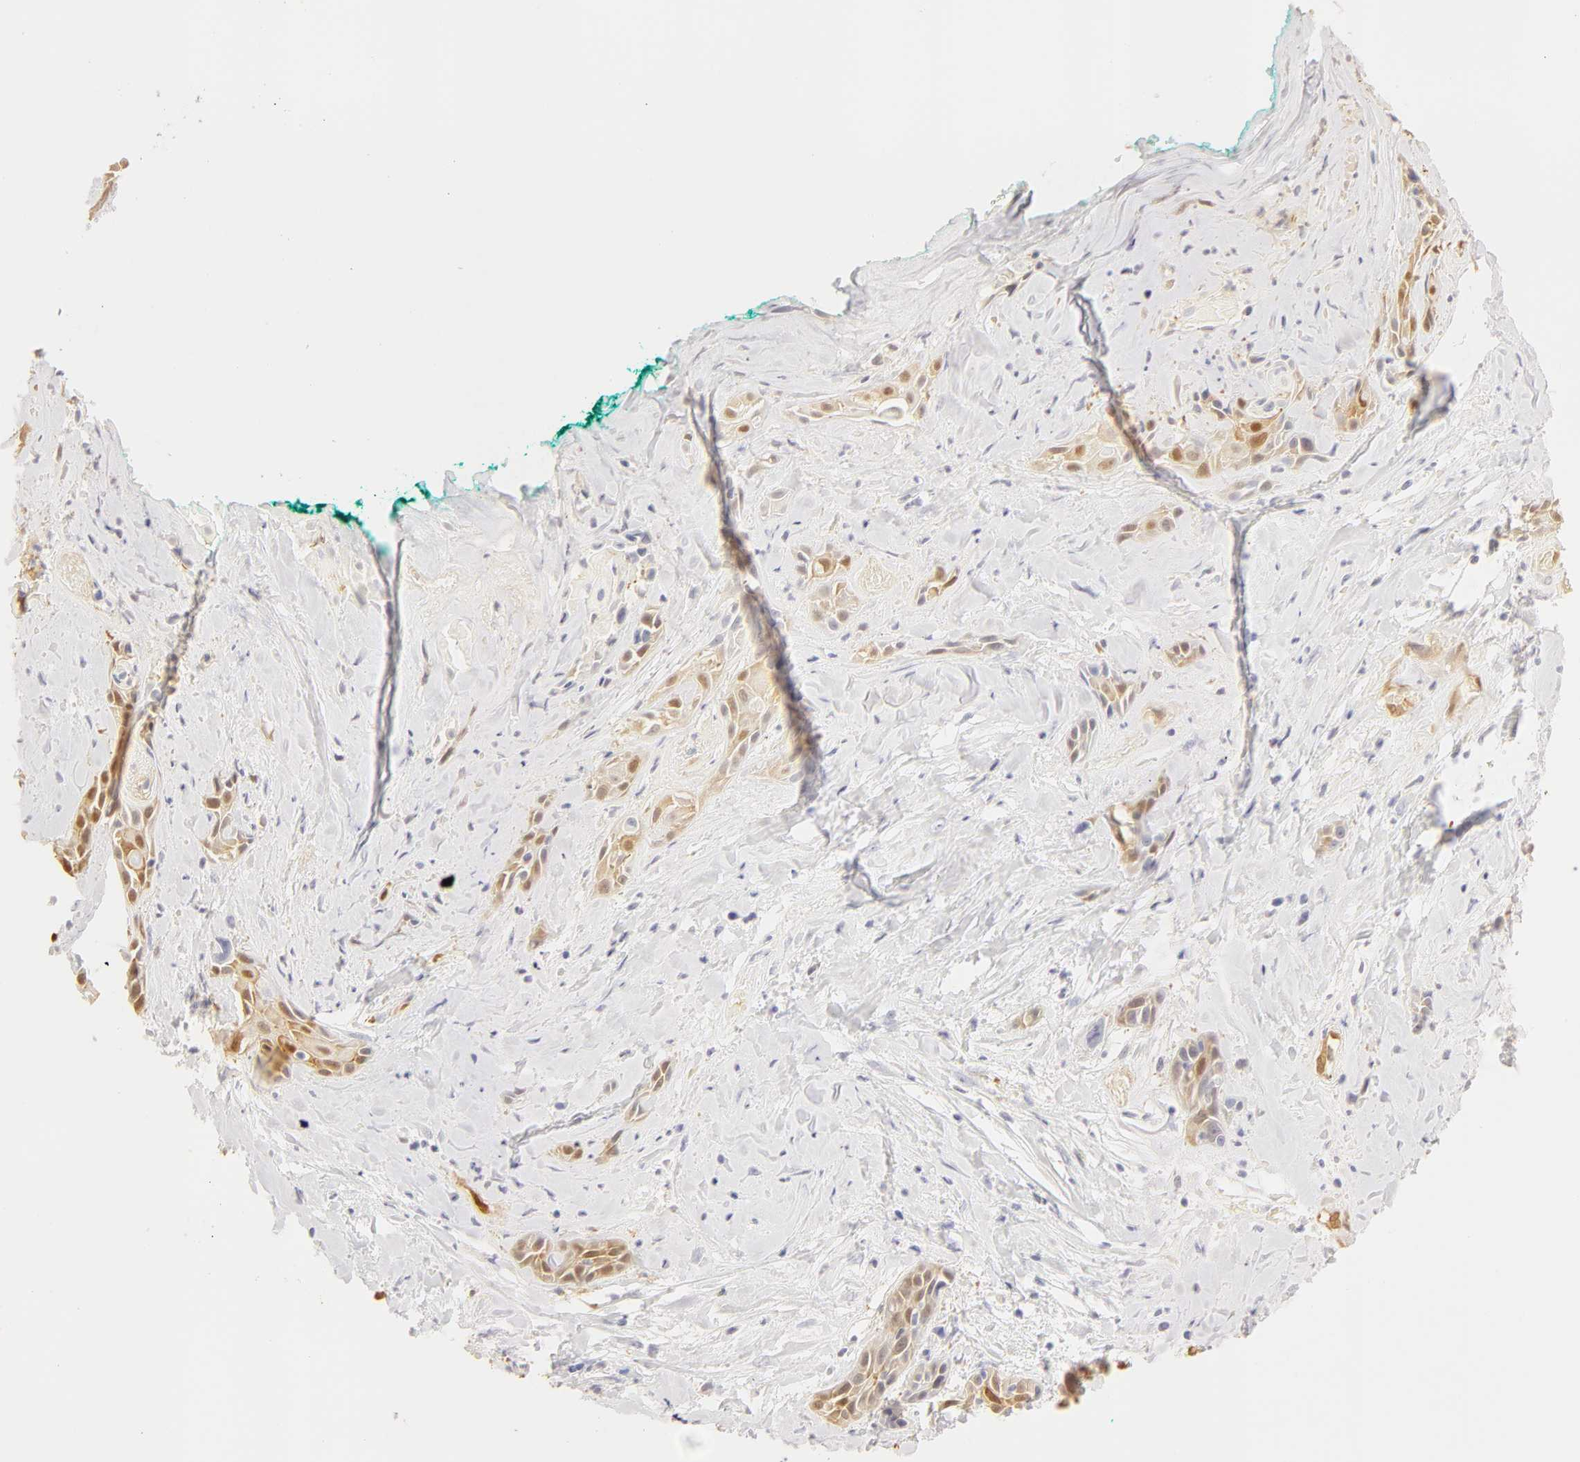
{"staining": {"intensity": "weak", "quantity": "<25%", "location": "nuclear"}, "tissue": "skin cancer", "cell_type": "Tumor cells", "image_type": "cancer", "snomed": [{"axis": "morphology", "description": "Squamous cell carcinoma, NOS"}, {"axis": "topography", "description": "Skin"}, {"axis": "topography", "description": "Anal"}], "caption": "An IHC photomicrograph of skin squamous cell carcinoma is shown. There is no staining in tumor cells of skin squamous cell carcinoma.", "gene": "CA2", "patient": {"sex": "male", "age": 64}}